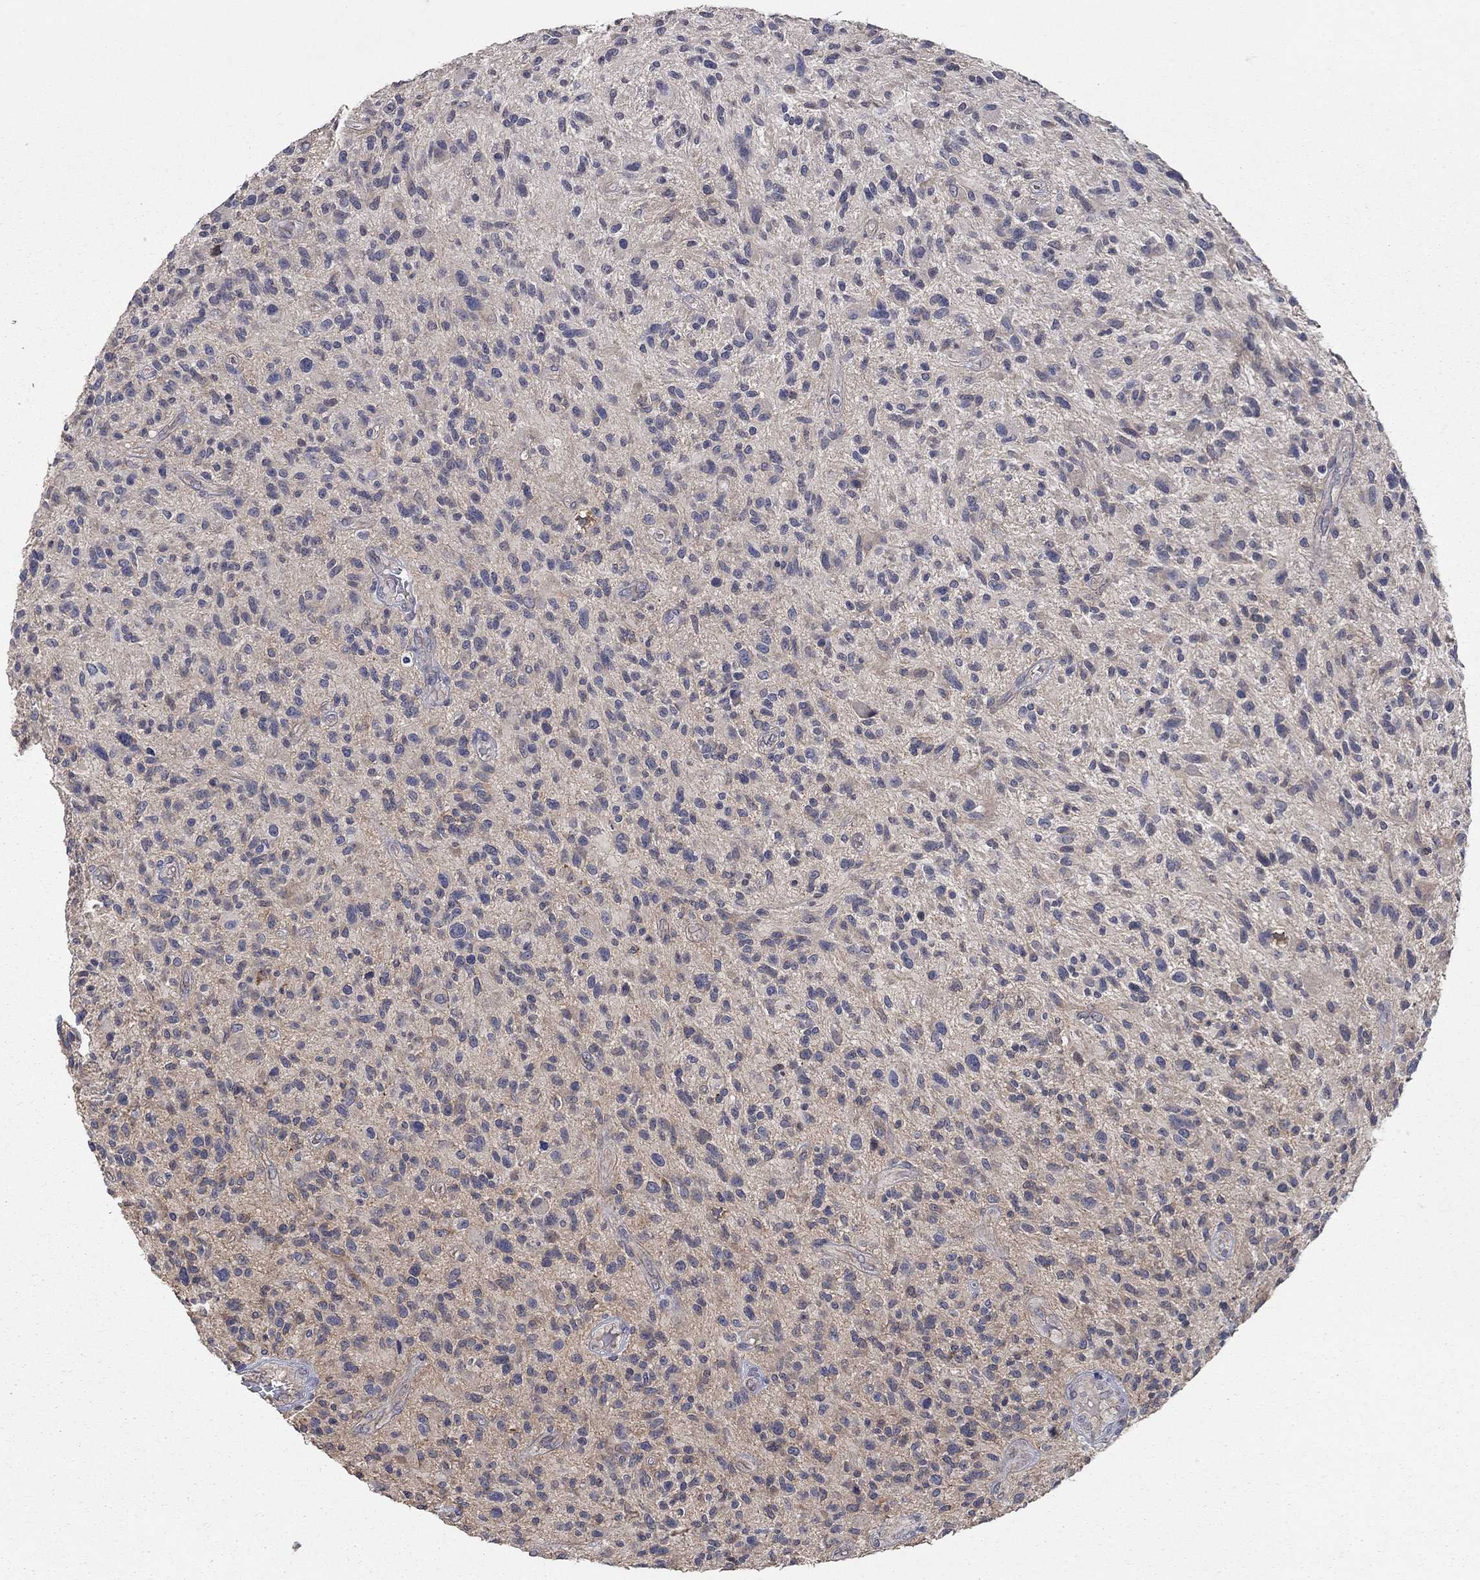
{"staining": {"intensity": "moderate", "quantity": "<25%", "location": "cytoplasmic/membranous"}, "tissue": "glioma", "cell_type": "Tumor cells", "image_type": "cancer", "snomed": [{"axis": "morphology", "description": "Glioma, malignant, High grade"}, {"axis": "topography", "description": "Brain"}], "caption": "DAB immunohistochemical staining of human glioma displays moderate cytoplasmic/membranous protein positivity in about <25% of tumor cells.", "gene": "WASF3", "patient": {"sex": "male", "age": 47}}